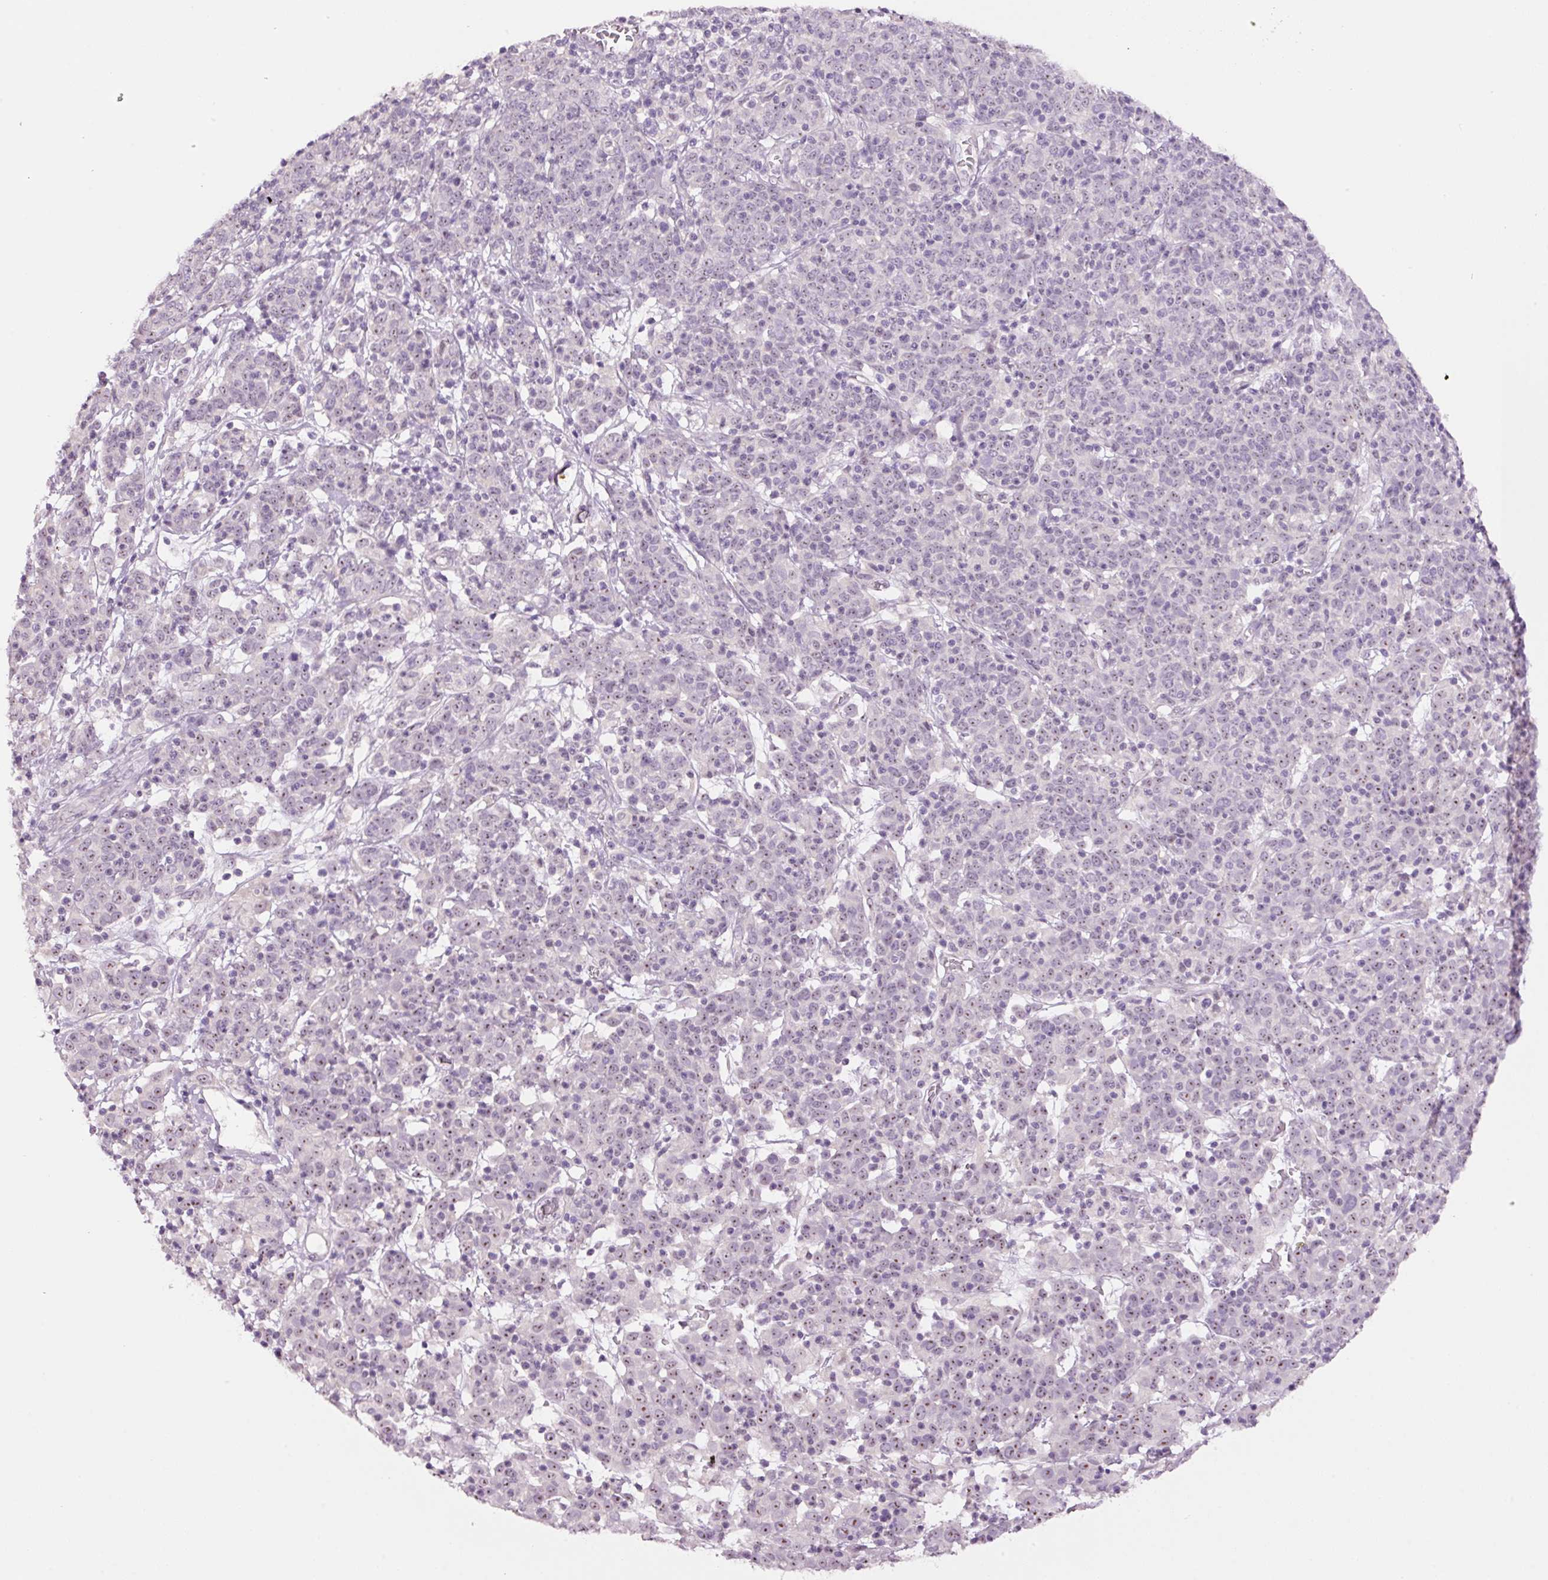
{"staining": {"intensity": "moderate", "quantity": "<25%", "location": "nuclear"}, "tissue": "cervical cancer", "cell_type": "Tumor cells", "image_type": "cancer", "snomed": [{"axis": "morphology", "description": "Squamous cell carcinoma, NOS"}, {"axis": "topography", "description": "Cervix"}], "caption": "About <25% of tumor cells in human cervical squamous cell carcinoma show moderate nuclear protein positivity as visualized by brown immunohistochemical staining.", "gene": "GCG", "patient": {"sex": "female", "age": 67}}